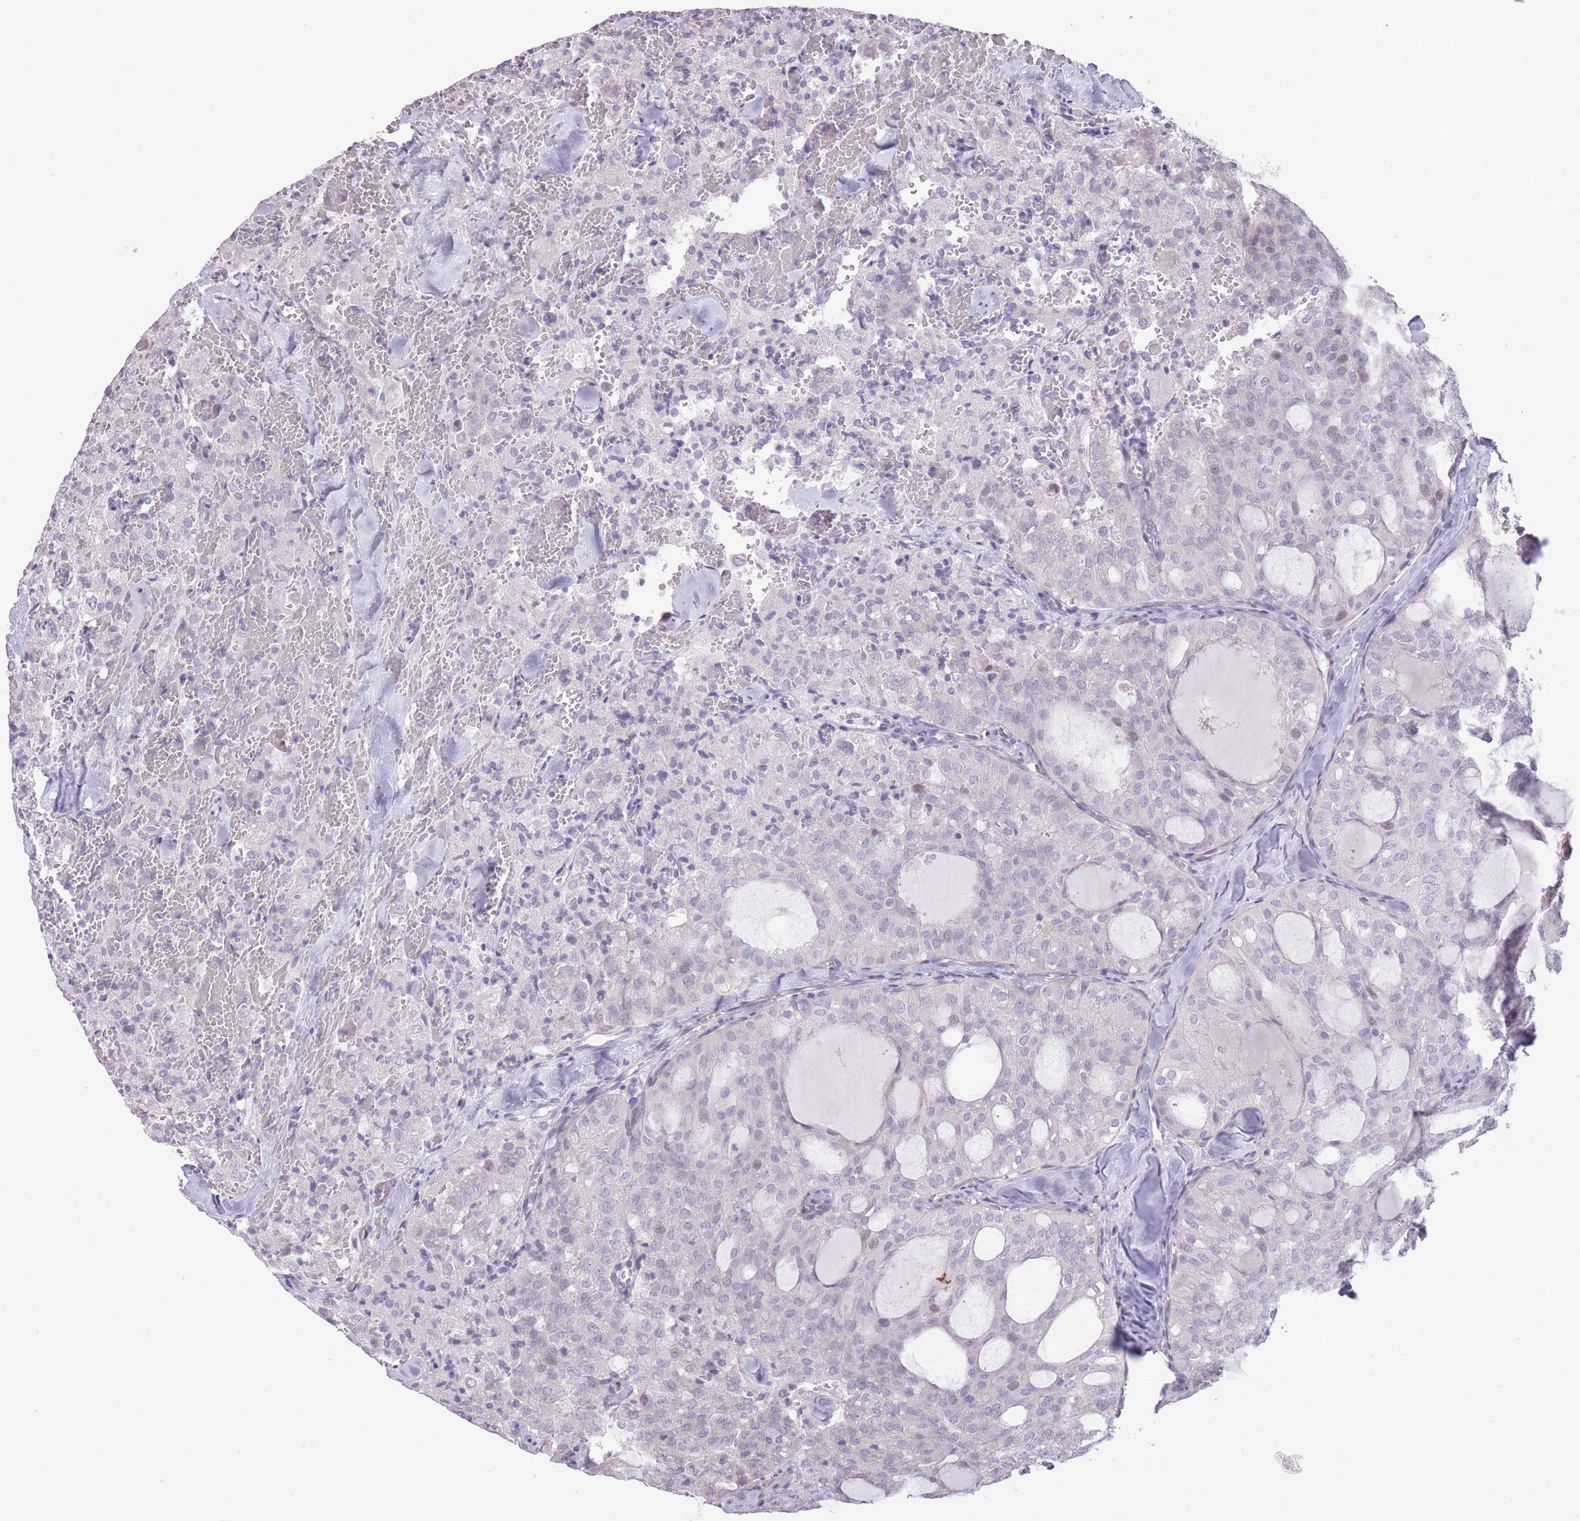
{"staining": {"intensity": "negative", "quantity": "none", "location": "none"}, "tissue": "thyroid cancer", "cell_type": "Tumor cells", "image_type": "cancer", "snomed": [{"axis": "morphology", "description": "Follicular adenoma carcinoma, NOS"}, {"axis": "topography", "description": "Thyroid gland"}], "caption": "Micrograph shows no significant protein staining in tumor cells of thyroid cancer.", "gene": "WDR70", "patient": {"sex": "male", "age": 75}}